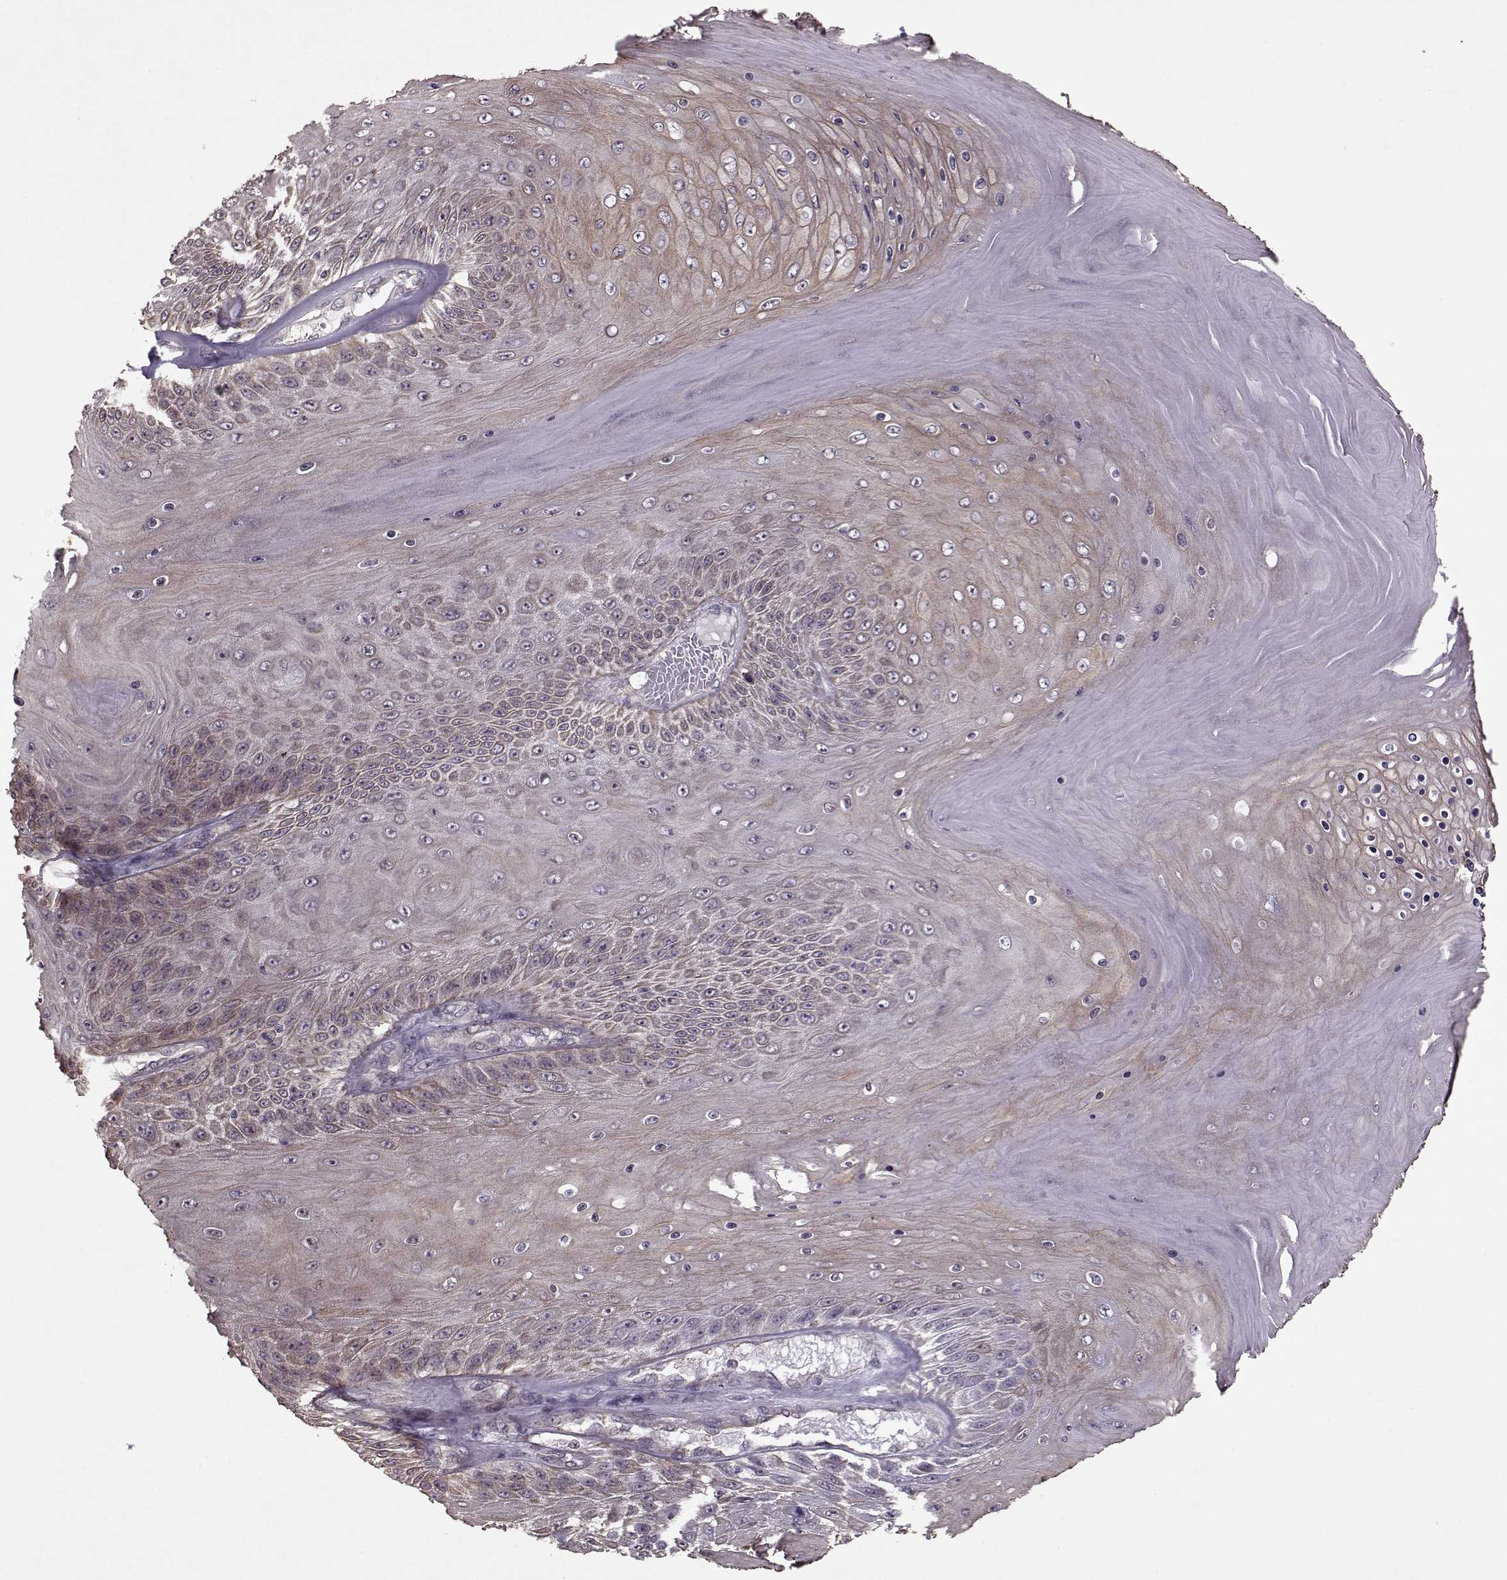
{"staining": {"intensity": "weak", "quantity": "25%-75%", "location": "cytoplasmic/membranous"}, "tissue": "skin cancer", "cell_type": "Tumor cells", "image_type": "cancer", "snomed": [{"axis": "morphology", "description": "Squamous cell carcinoma, NOS"}, {"axis": "topography", "description": "Skin"}], "caption": "Skin squamous cell carcinoma stained with a brown dye reveals weak cytoplasmic/membranous positive staining in approximately 25%-75% of tumor cells.", "gene": "KRT9", "patient": {"sex": "male", "age": 62}}